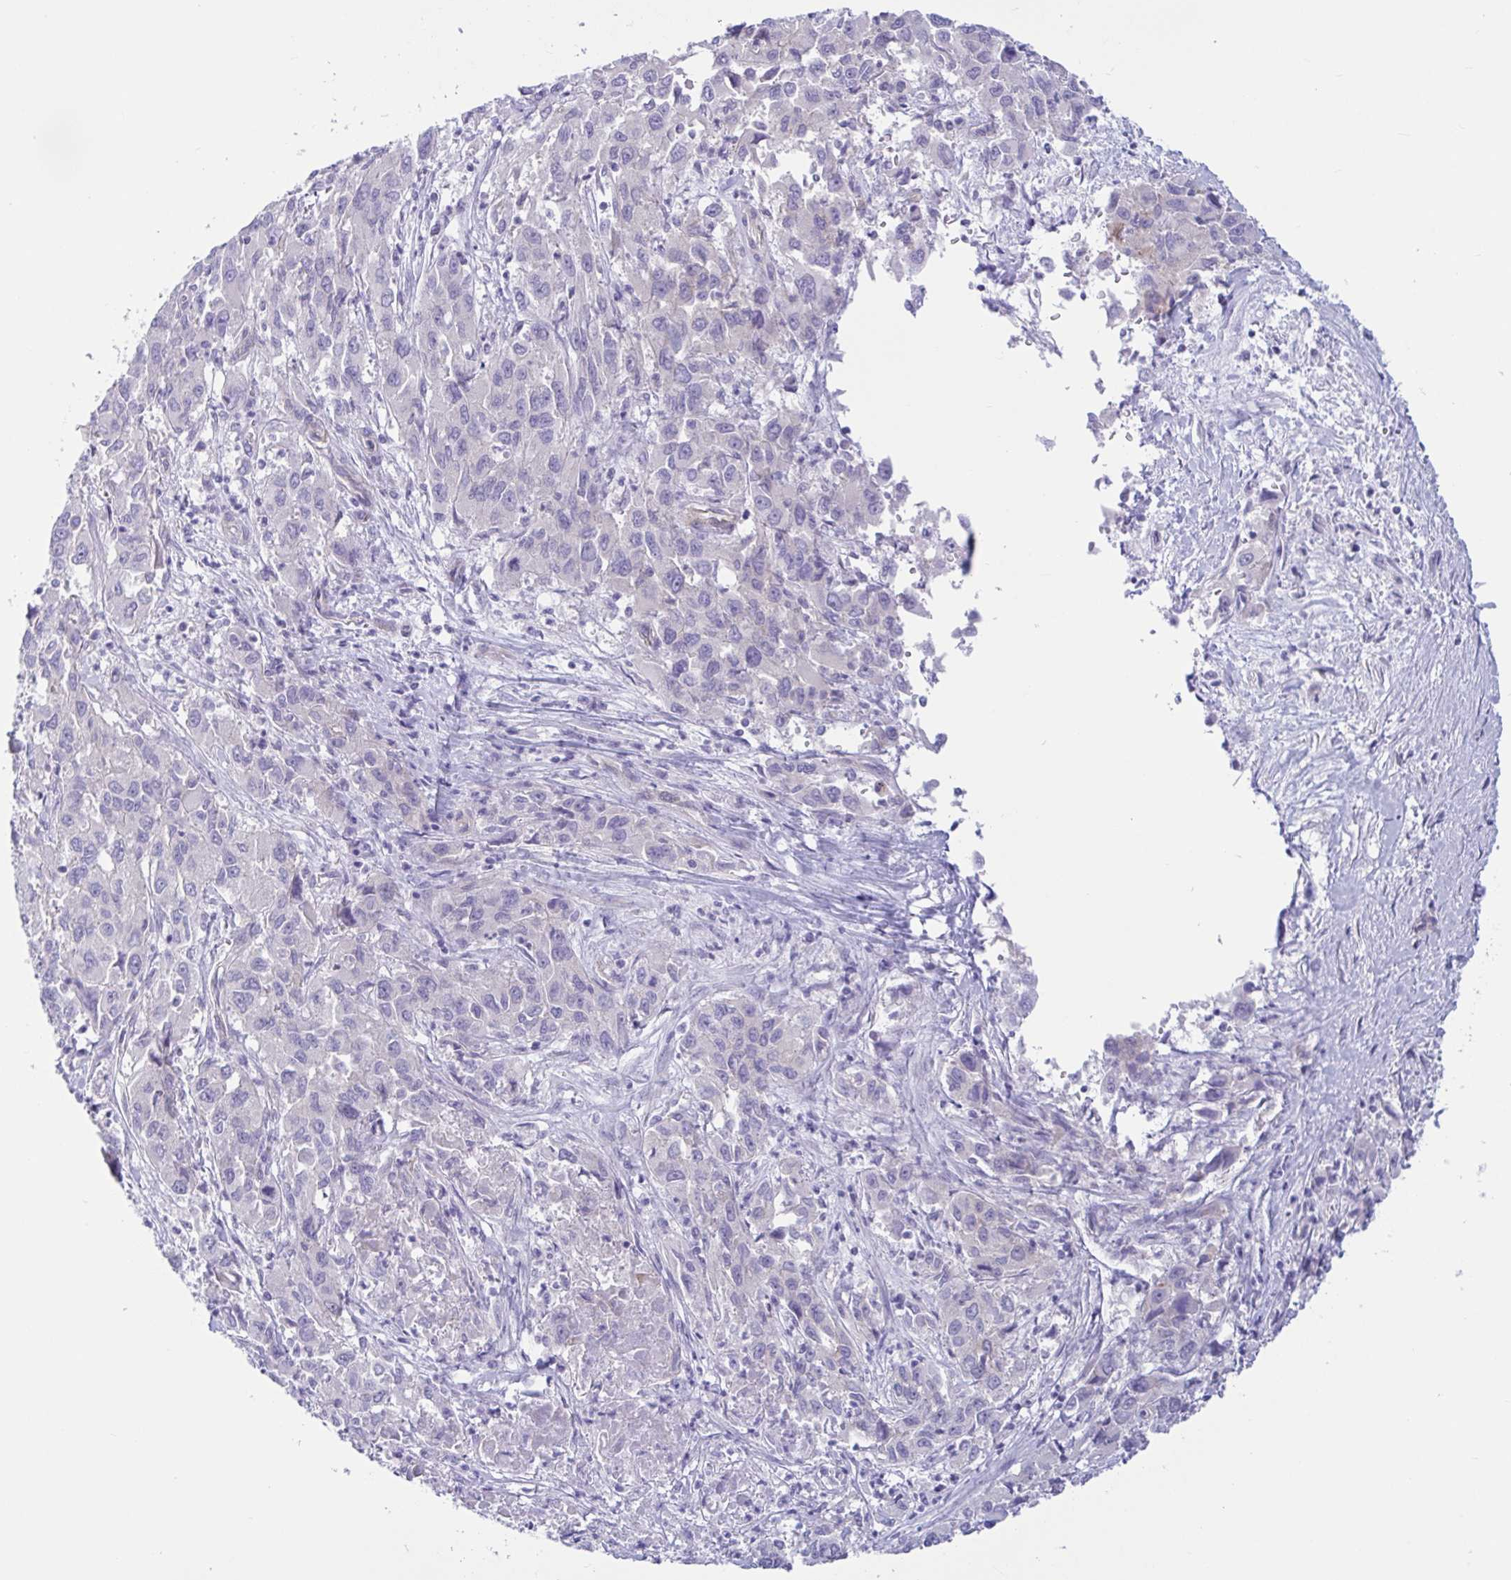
{"staining": {"intensity": "negative", "quantity": "none", "location": "none"}, "tissue": "liver cancer", "cell_type": "Tumor cells", "image_type": "cancer", "snomed": [{"axis": "morphology", "description": "Carcinoma, Hepatocellular, NOS"}, {"axis": "topography", "description": "Liver"}], "caption": "DAB immunohistochemical staining of liver cancer (hepatocellular carcinoma) displays no significant positivity in tumor cells. (Stains: DAB (3,3'-diaminobenzidine) immunohistochemistry with hematoxylin counter stain, Microscopy: brightfield microscopy at high magnification).", "gene": "TNNI2", "patient": {"sex": "male", "age": 63}}